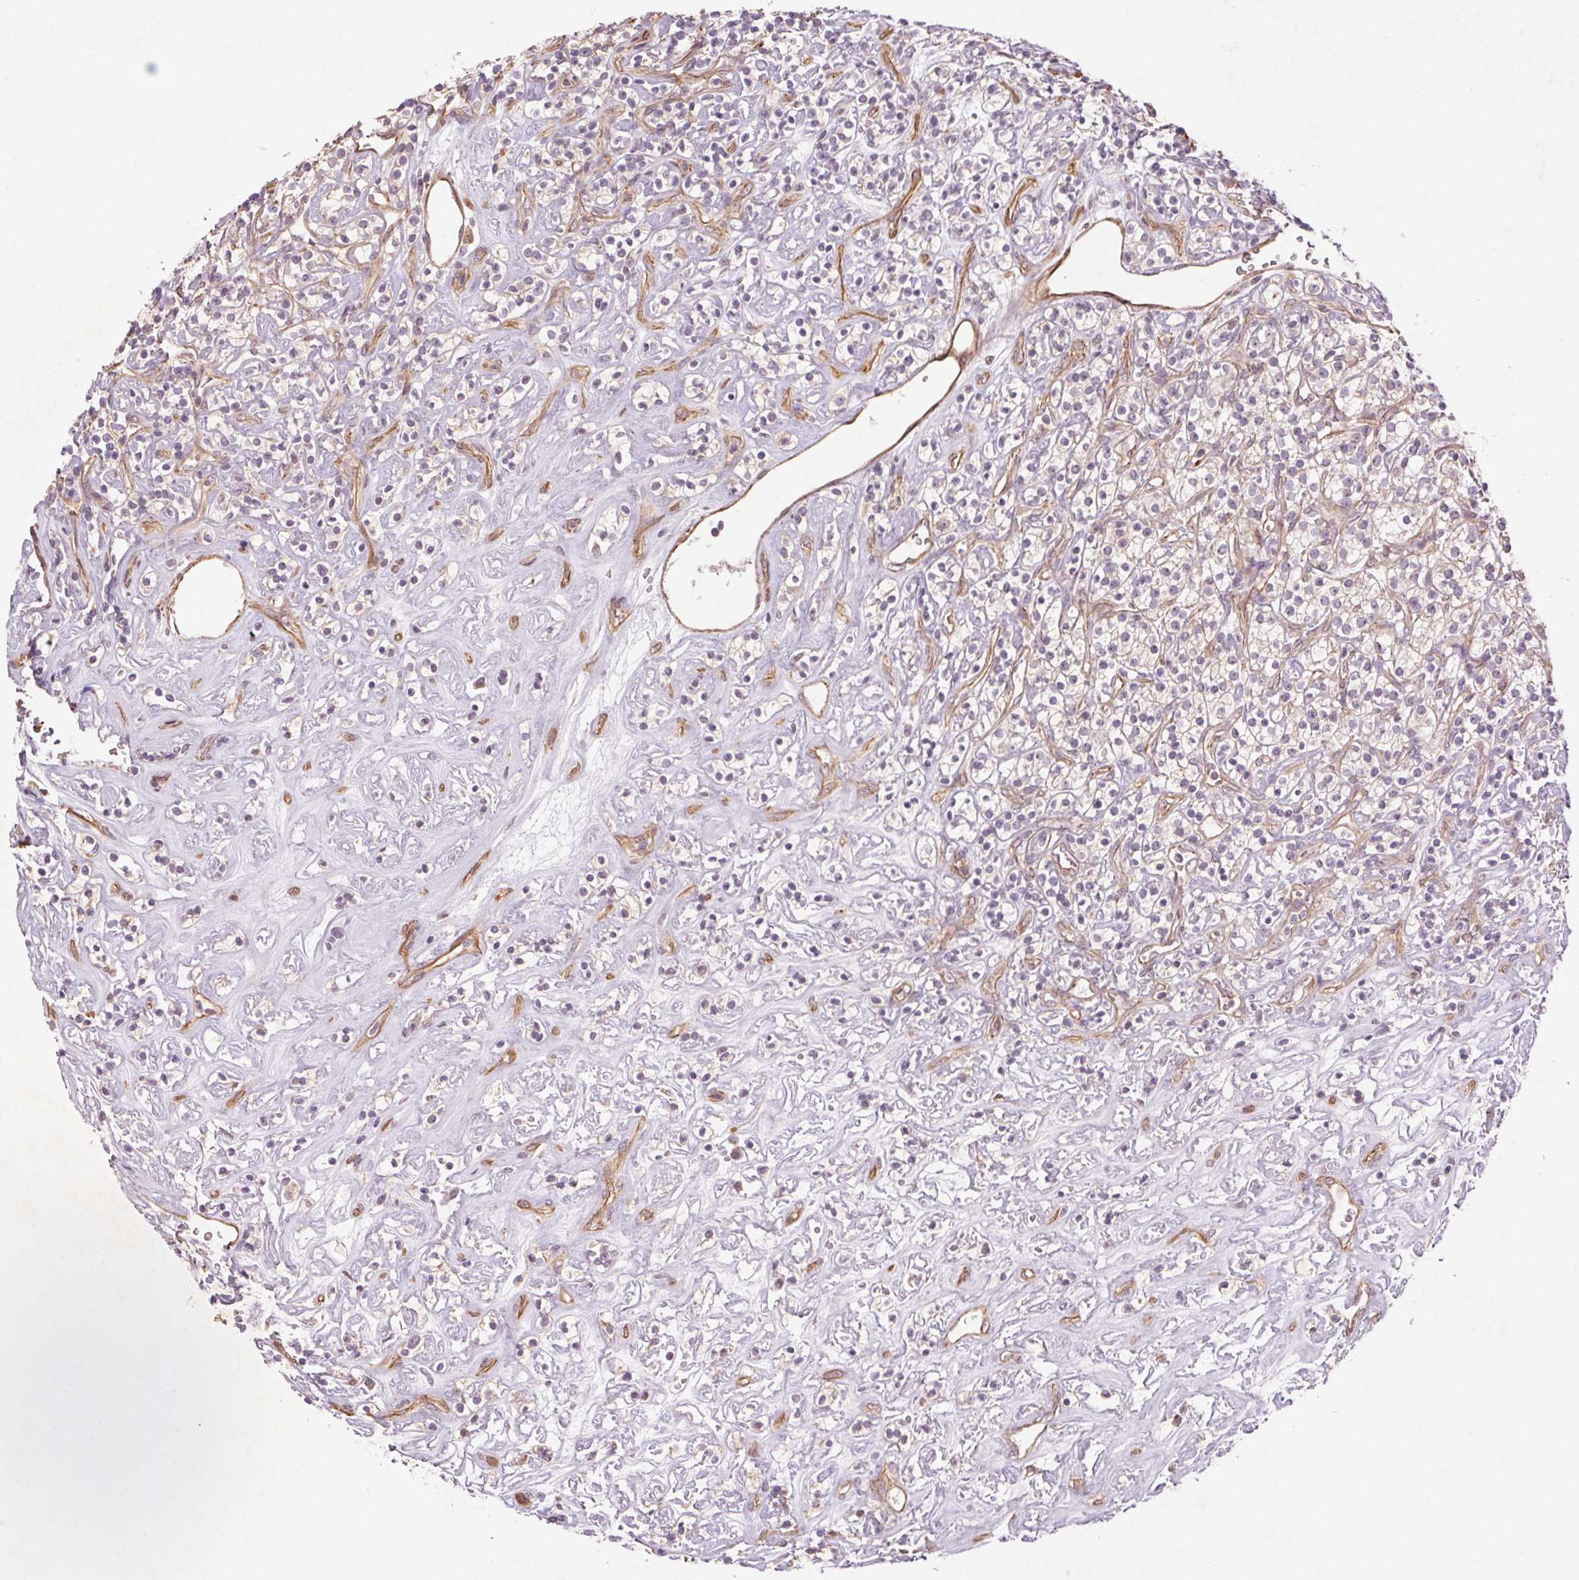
{"staining": {"intensity": "negative", "quantity": "none", "location": "none"}, "tissue": "renal cancer", "cell_type": "Tumor cells", "image_type": "cancer", "snomed": [{"axis": "morphology", "description": "Adenocarcinoma, NOS"}, {"axis": "topography", "description": "Kidney"}], "caption": "IHC of renal cancer (adenocarcinoma) displays no expression in tumor cells. (DAB (3,3'-diaminobenzidine) immunohistochemistry (IHC) with hematoxylin counter stain).", "gene": "CCSER1", "patient": {"sex": "male", "age": 77}}